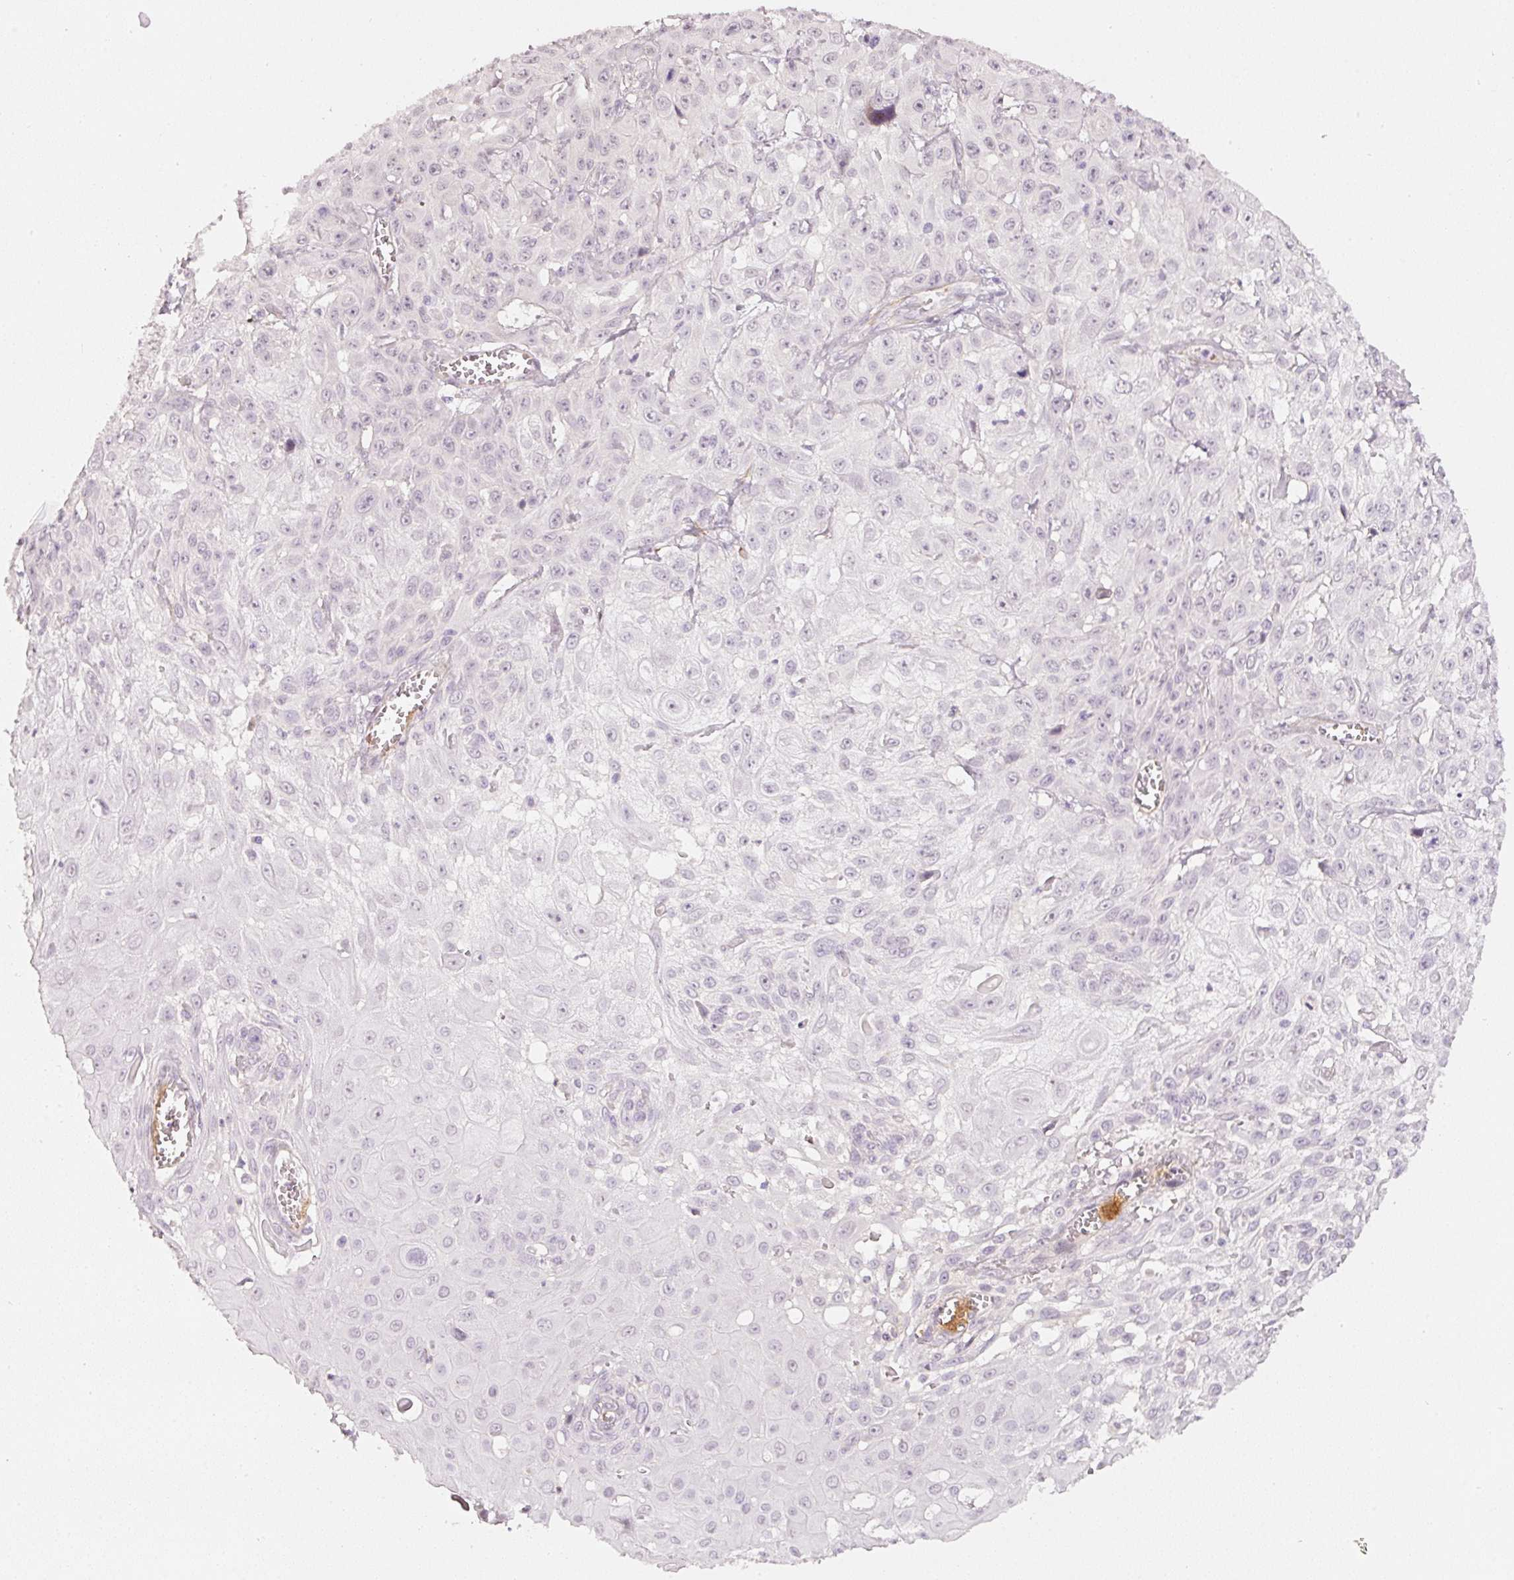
{"staining": {"intensity": "negative", "quantity": "none", "location": "none"}, "tissue": "skin cancer", "cell_type": "Tumor cells", "image_type": "cancer", "snomed": [{"axis": "morphology", "description": "Squamous cell carcinoma, NOS"}, {"axis": "topography", "description": "Skin"}, {"axis": "topography", "description": "Vulva"}], "caption": "Immunohistochemistry (IHC) image of human skin cancer (squamous cell carcinoma) stained for a protein (brown), which exhibits no positivity in tumor cells.", "gene": "TOGARAM1", "patient": {"sex": "female", "age": 71}}